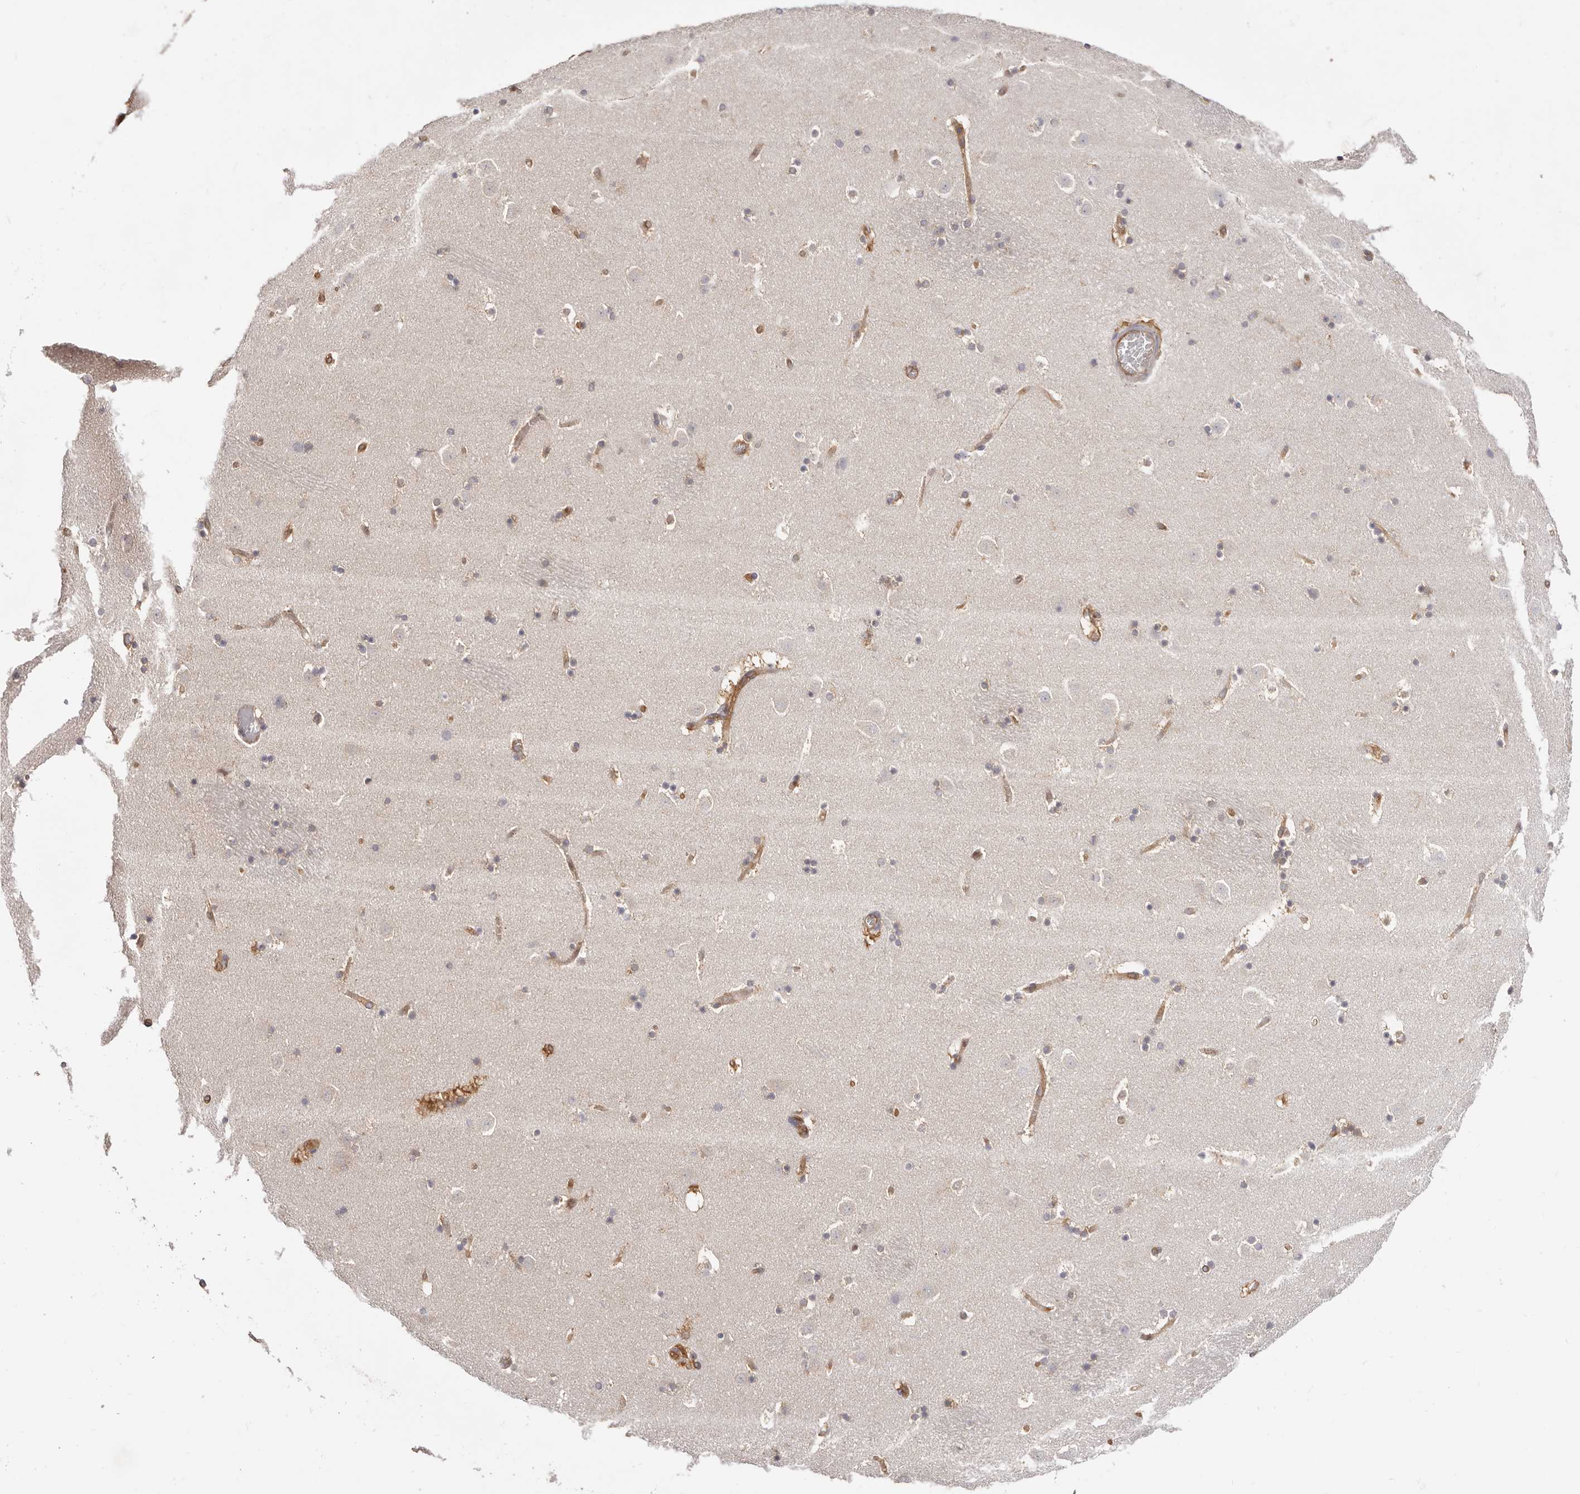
{"staining": {"intensity": "negative", "quantity": "none", "location": "none"}, "tissue": "caudate", "cell_type": "Glial cells", "image_type": "normal", "snomed": [{"axis": "morphology", "description": "Normal tissue, NOS"}, {"axis": "topography", "description": "Lateral ventricle wall"}], "caption": "An image of caudate stained for a protein exhibits no brown staining in glial cells. The staining is performed using DAB brown chromogen with nuclei counter-stained in using hematoxylin.", "gene": "LAP3", "patient": {"sex": "male", "age": 45}}